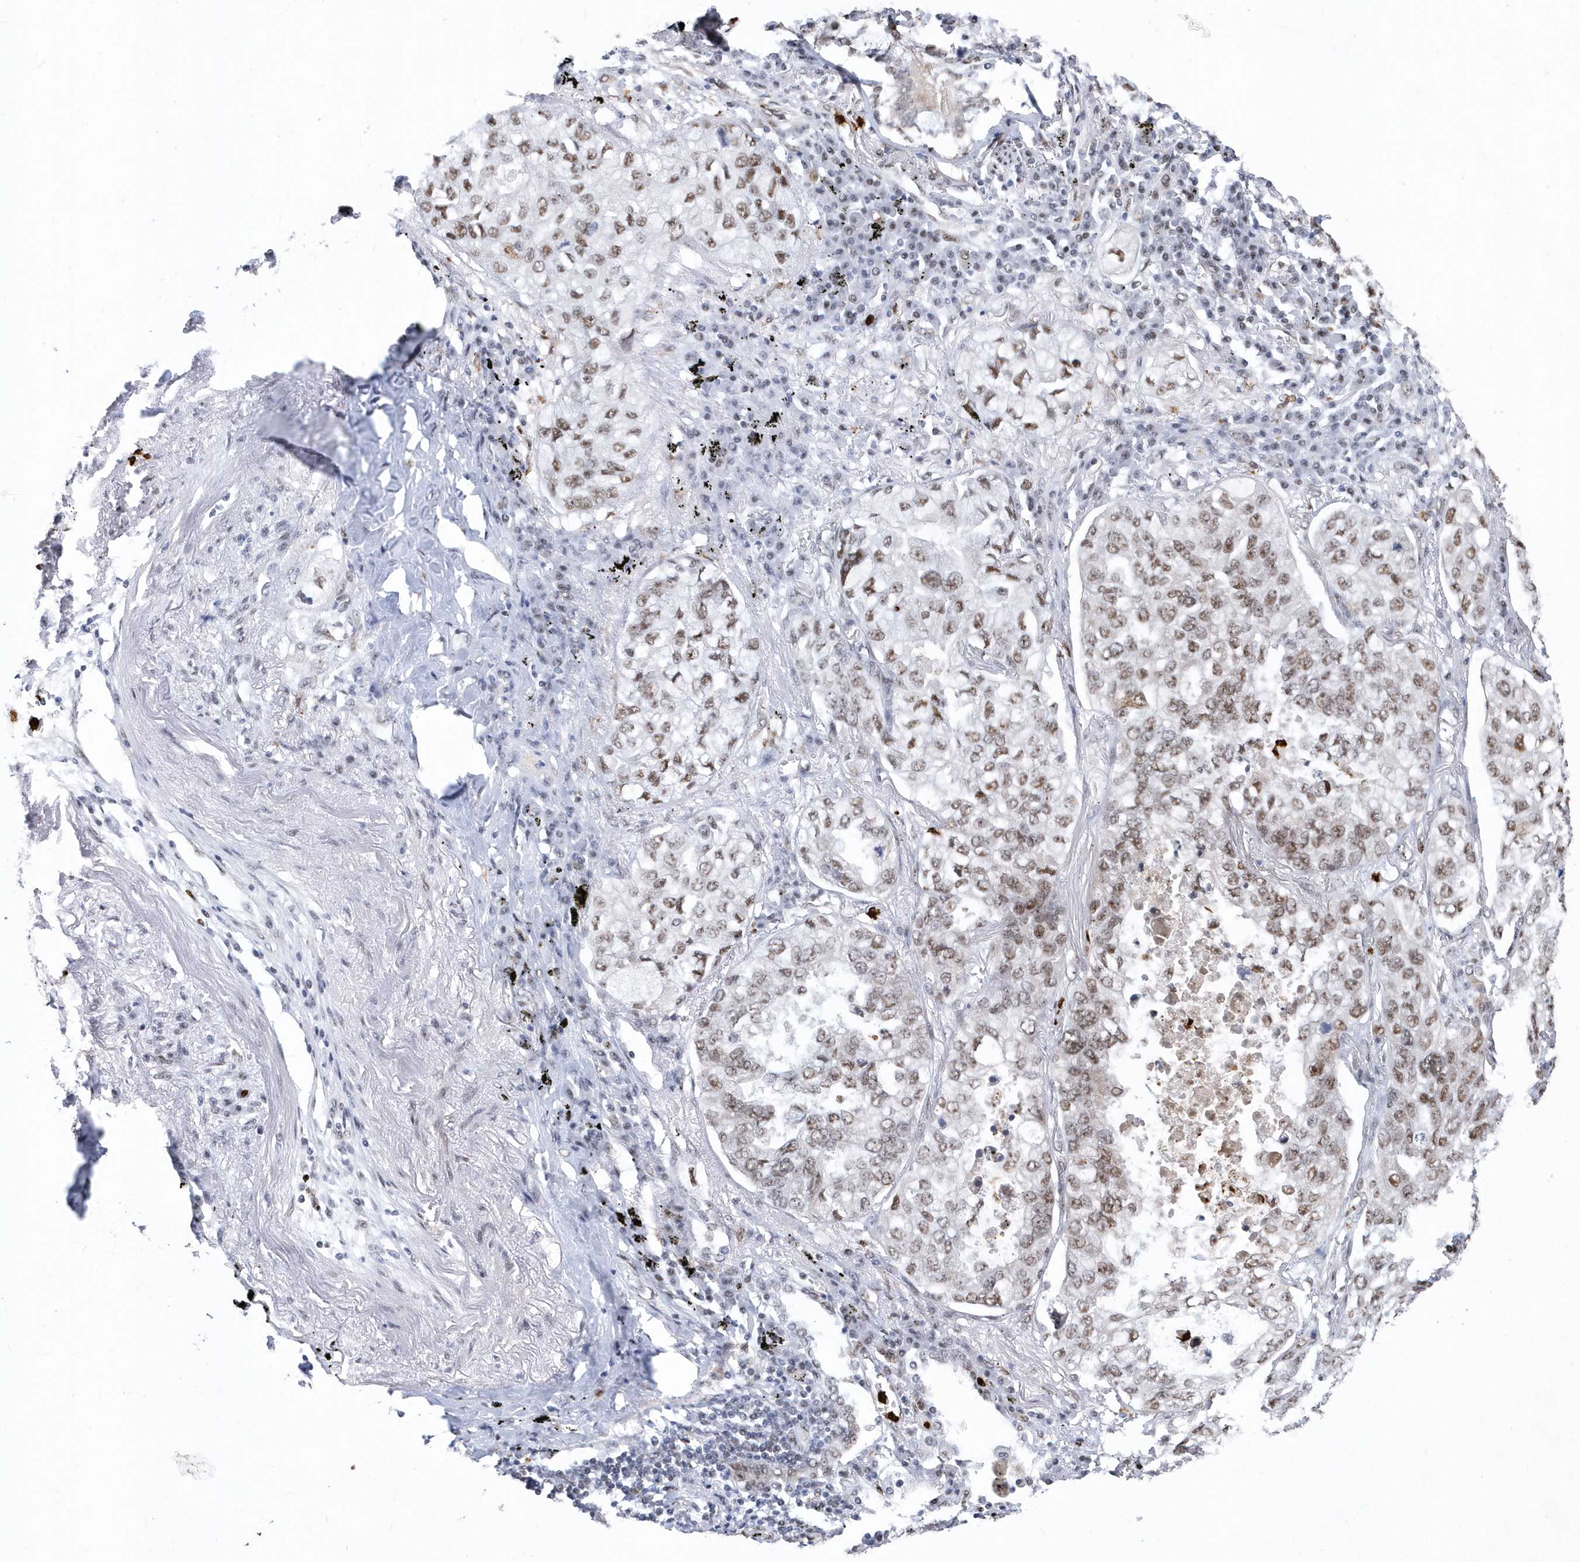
{"staining": {"intensity": "moderate", "quantity": ">75%", "location": "nuclear"}, "tissue": "lung cancer", "cell_type": "Tumor cells", "image_type": "cancer", "snomed": [{"axis": "morphology", "description": "Adenocarcinoma, NOS"}, {"axis": "topography", "description": "Lung"}], "caption": "Protein staining of lung cancer (adenocarcinoma) tissue displays moderate nuclear positivity in about >75% of tumor cells.", "gene": "RPP30", "patient": {"sex": "male", "age": 65}}